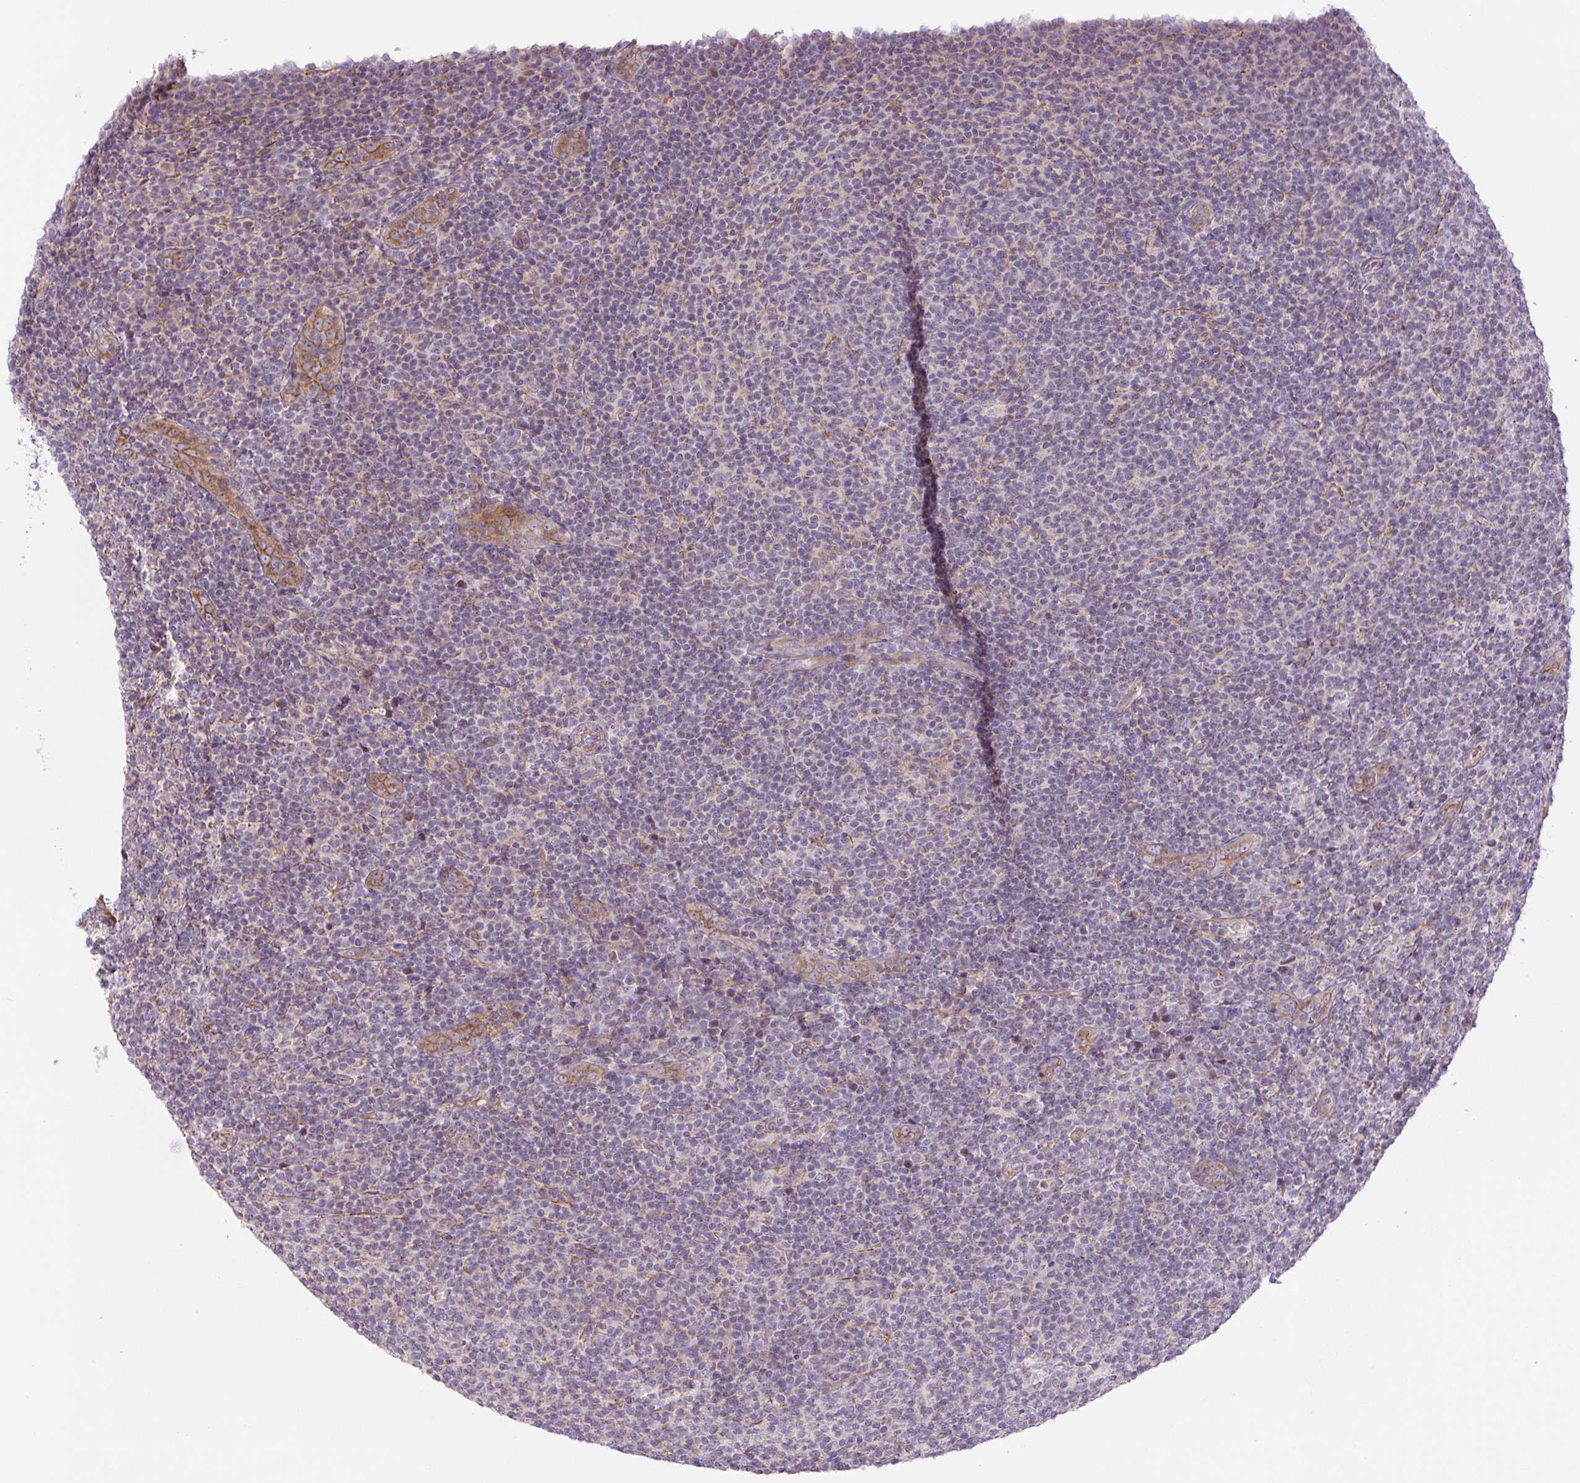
{"staining": {"intensity": "negative", "quantity": "none", "location": "none"}, "tissue": "lymphoma", "cell_type": "Tumor cells", "image_type": "cancer", "snomed": [{"axis": "morphology", "description": "Malignant lymphoma, non-Hodgkin's type, Low grade"}, {"axis": "topography", "description": "Lymph node"}], "caption": "This is an IHC image of malignant lymphoma, non-Hodgkin's type (low-grade). There is no expression in tumor cells.", "gene": "CCNI2", "patient": {"sex": "male", "age": 66}}